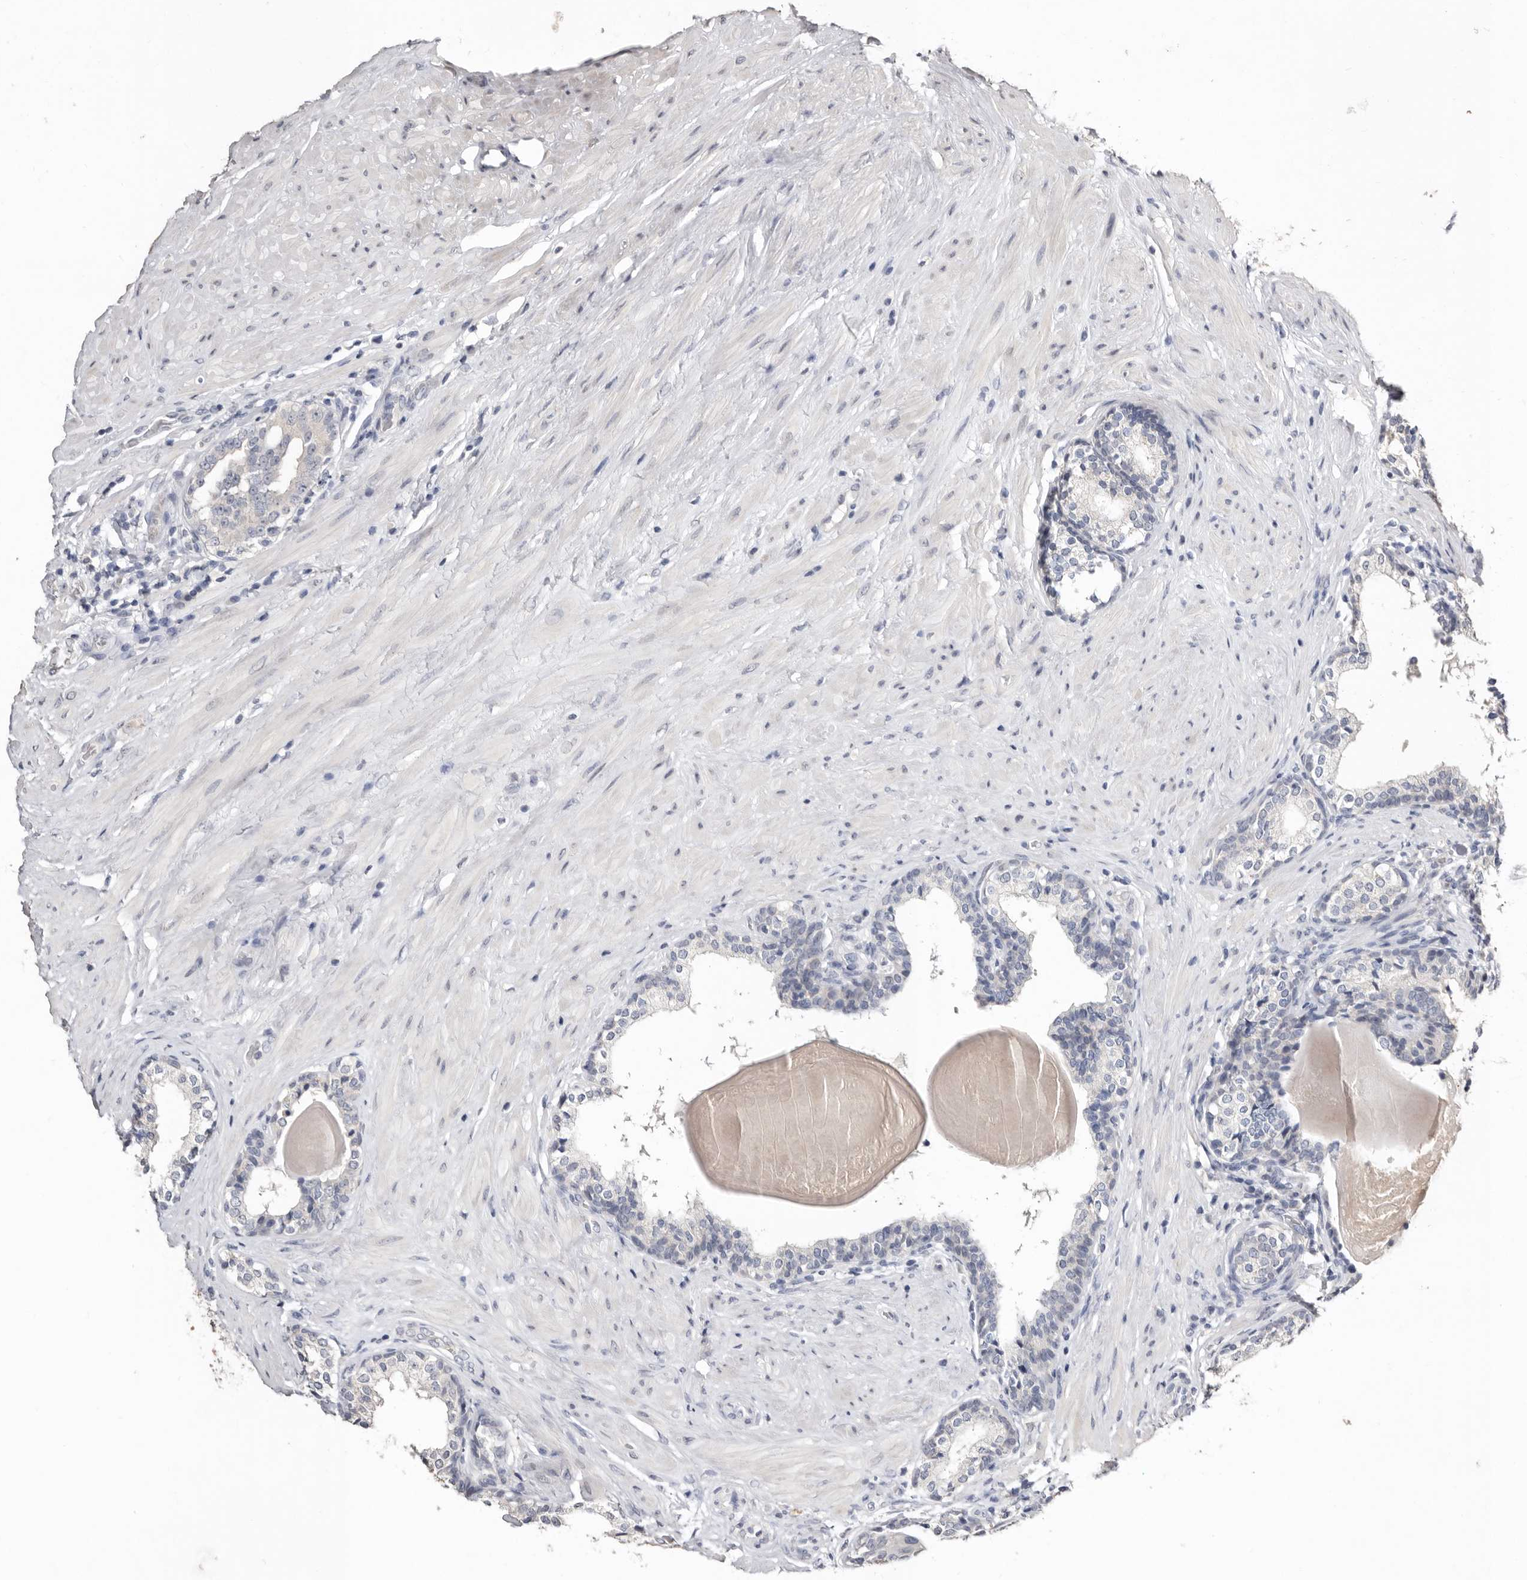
{"staining": {"intensity": "negative", "quantity": "none", "location": "none"}, "tissue": "prostate cancer", "cell_type": "Tumor cells", "image_type": "cancer", "snomed": [{"axis": "morphology", "description": "Adenocarcinoma, High grade"}, {"axis": "topography", "description": "Prostate"}], "caption": "IHC image of neoplastic tissue: prostate cancer (high-grade adenocarcinoma) stained with DAB (3,3'-diaminobenzidine) reveals no significant protein expression in tumor cells. The staining is performed using DAB (3,3'-diaminobenzidine) brown chromogen with nuclei counter-stained in using hematoxylin.", "gene": "SULT1E1", "patient": {"sex": "male", "age": 56}}